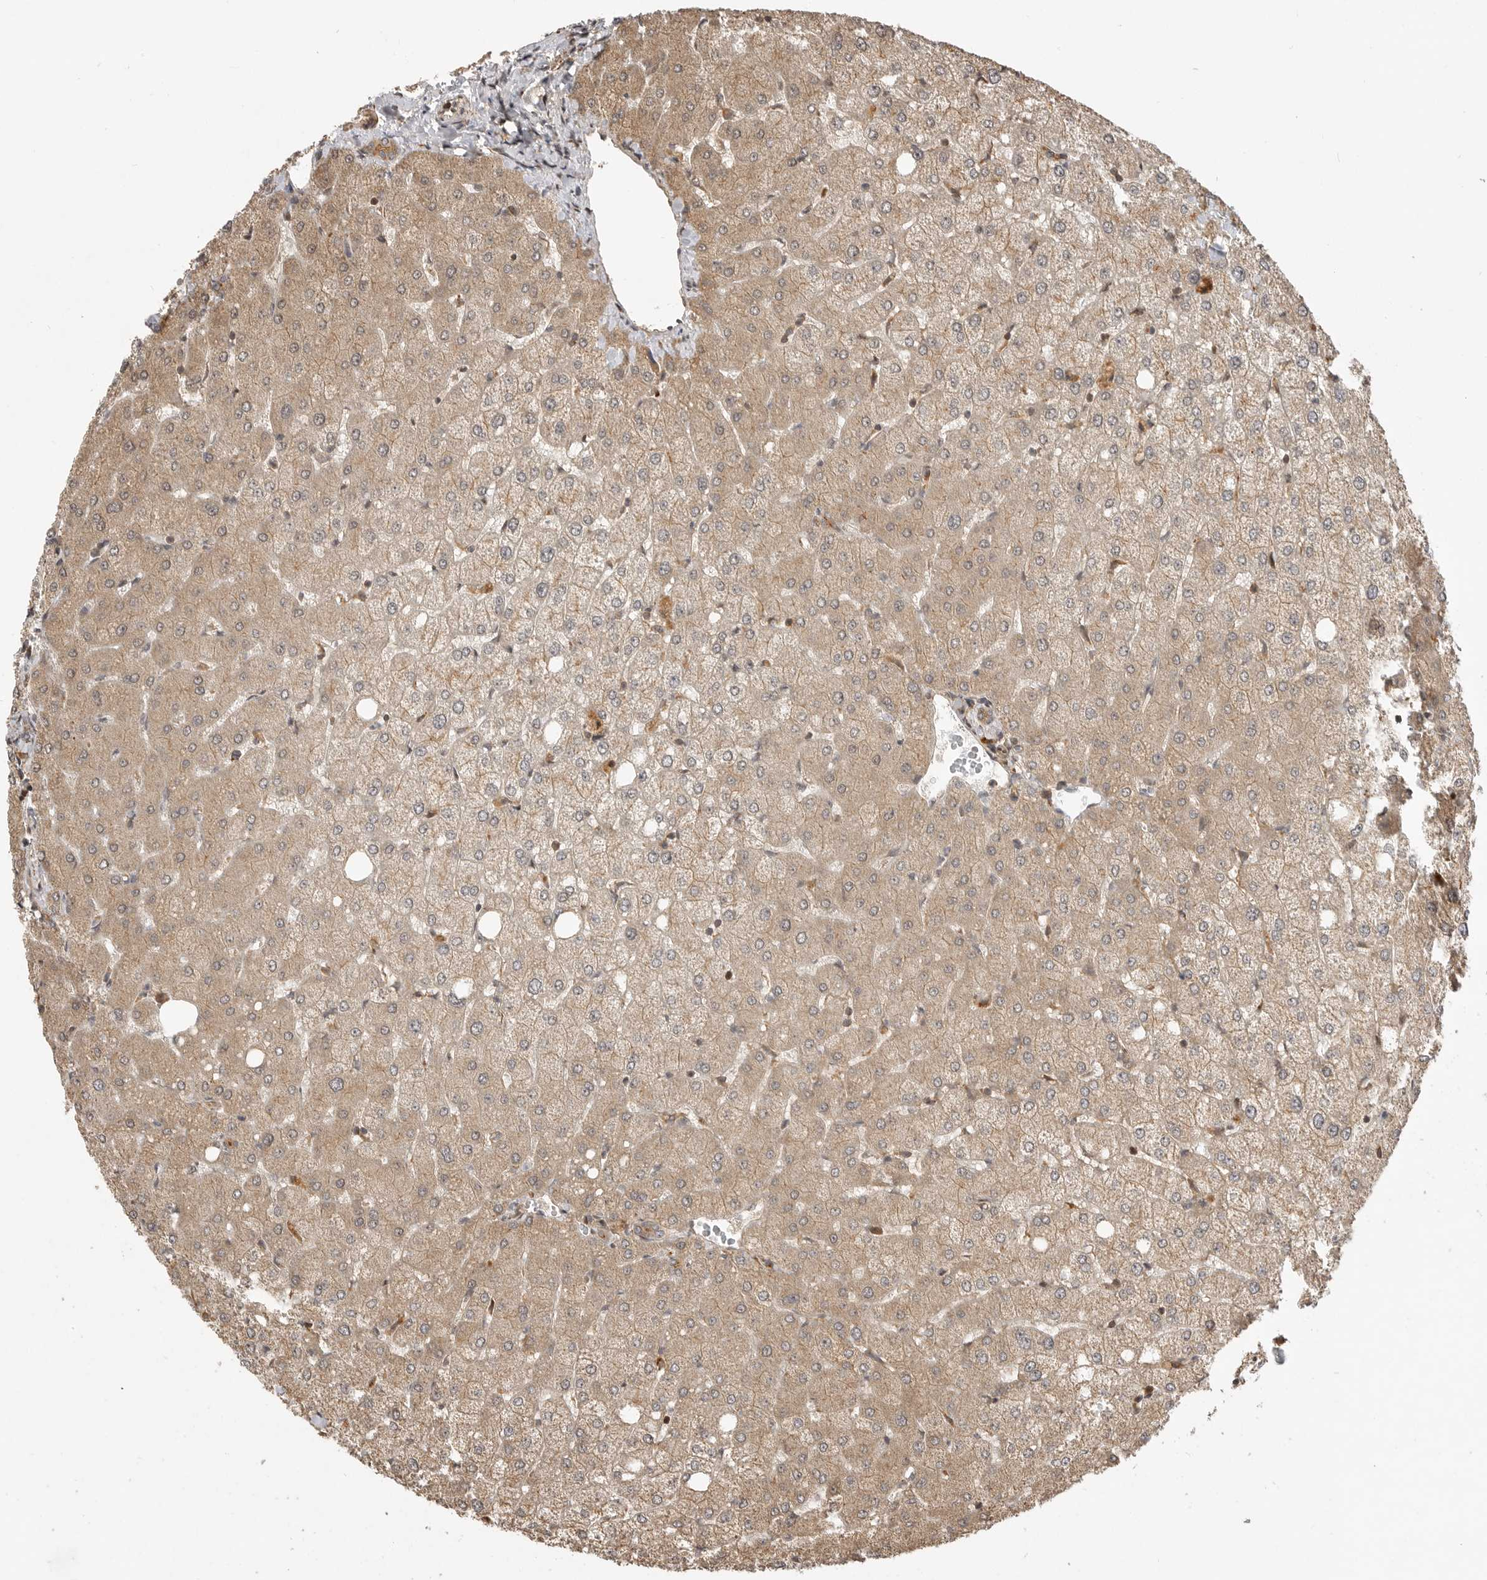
{"staining": {"intensity": "moderate", "quantity": ">75%", "location": "cytoplasmic/membranous"}, "tissue": "liver", "cell_type": "Cholangiocytes", "image_type": "normal", "snomed": [{"axis": "morphology", "description": "Normal tissue, NOS"}, {"axis": "topography", "description": "Liver"}], "caption": "Immunohistochemistry (IHC) of unremarkable human liver displays medium levels of moderate cytoplasmic/membranous expression in about >75% of cholangiocytes.", "gene": "ADPRS", "patient": {"sex": "female", "age": 54}}